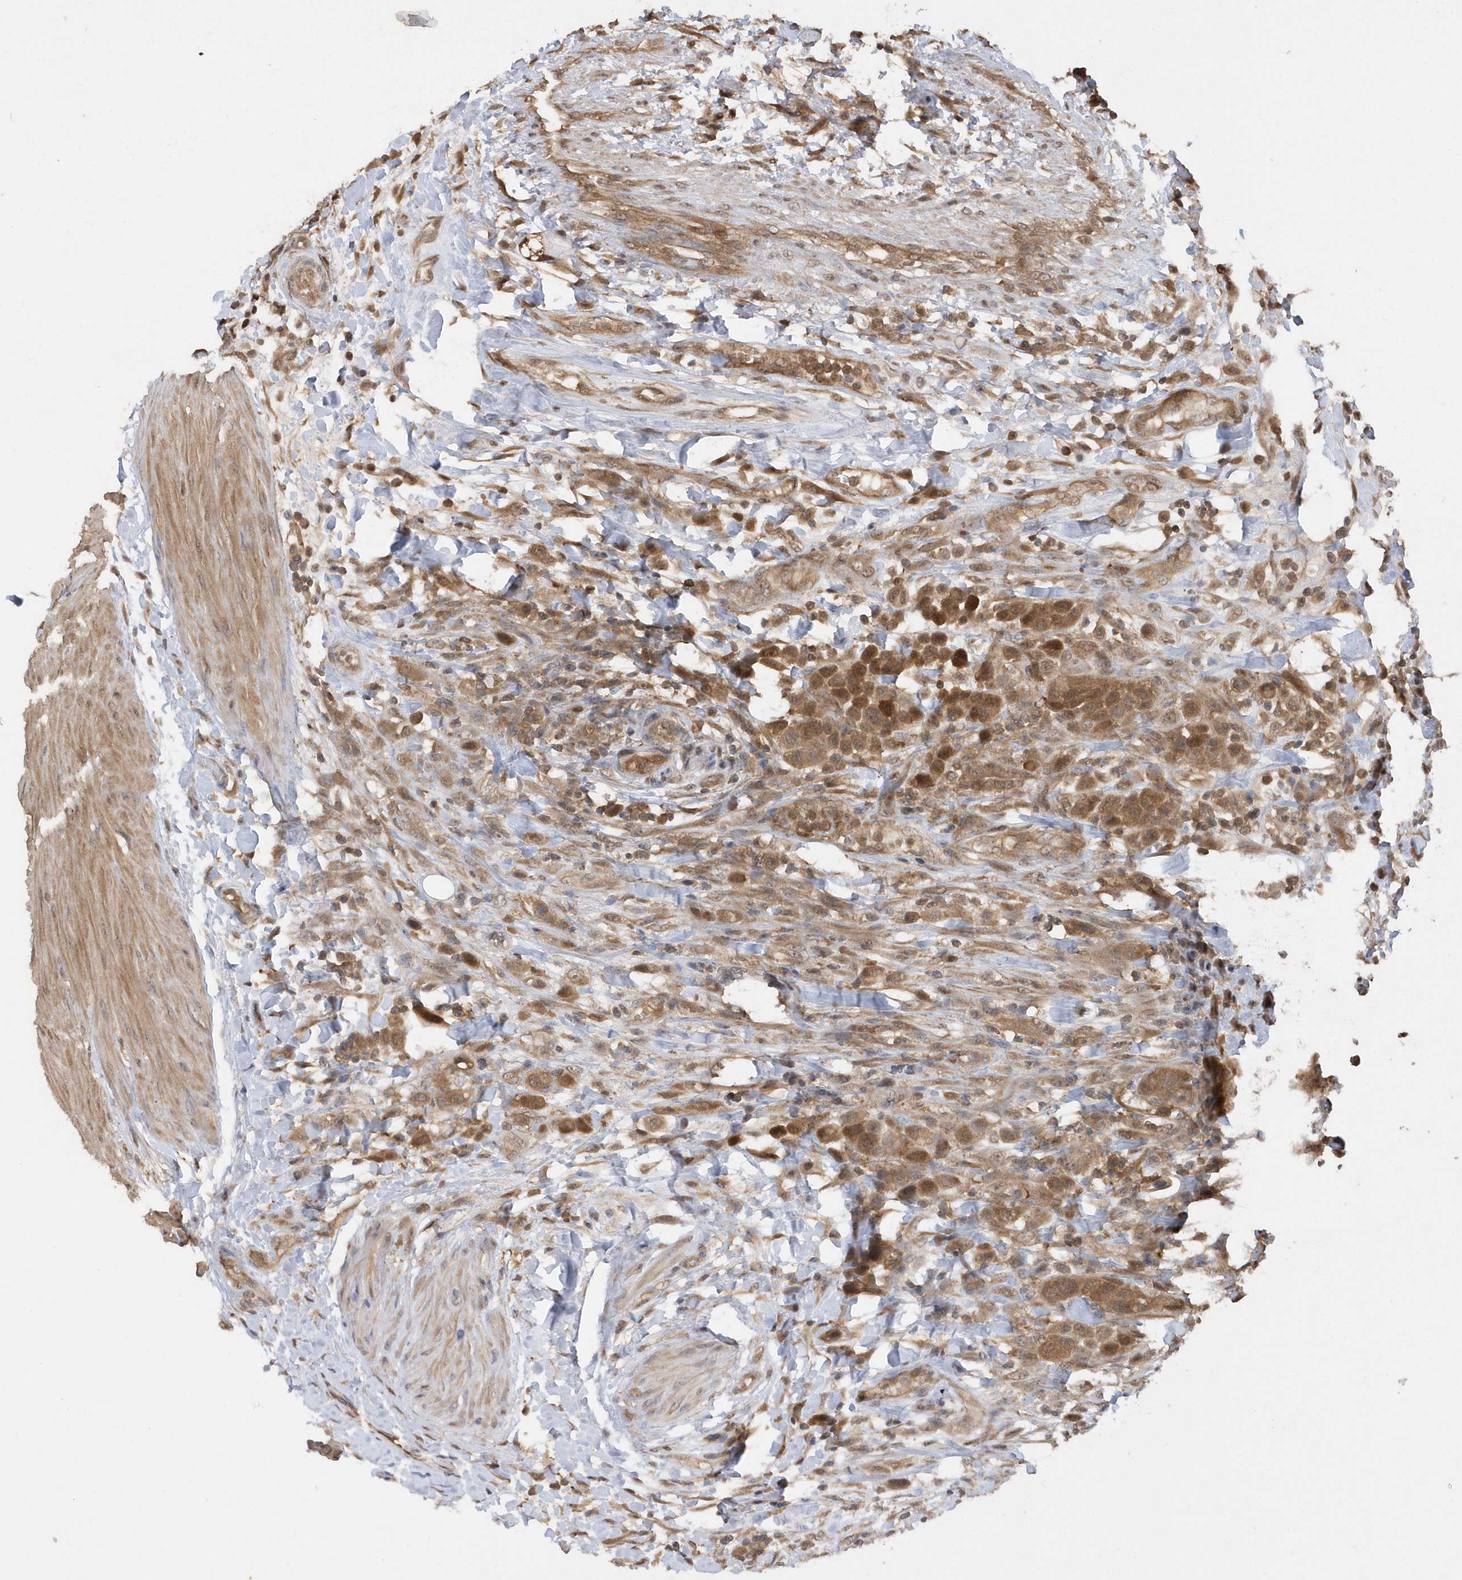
{"staining": {"intensity": "moderate", "quantity": ">75%", "location": "cytoplasmic/membranous"}, "tissue": "urothelial cancer", "cell_type": "Tumor cells", "image_type": "cancer", "snomed": [{"axis": "morphology", "description": "Urothelial carcinoma, High grade"}, {"axis": "topography", "description": "Urinary bladder"}], "caption": "A brown stain shows moderate cytoplasmic/membranous expression of a protein in high-grade urothelial carcinoma tumor cells.", "gene": "RPE", "patient": {"sex": "male", "age": 50}}